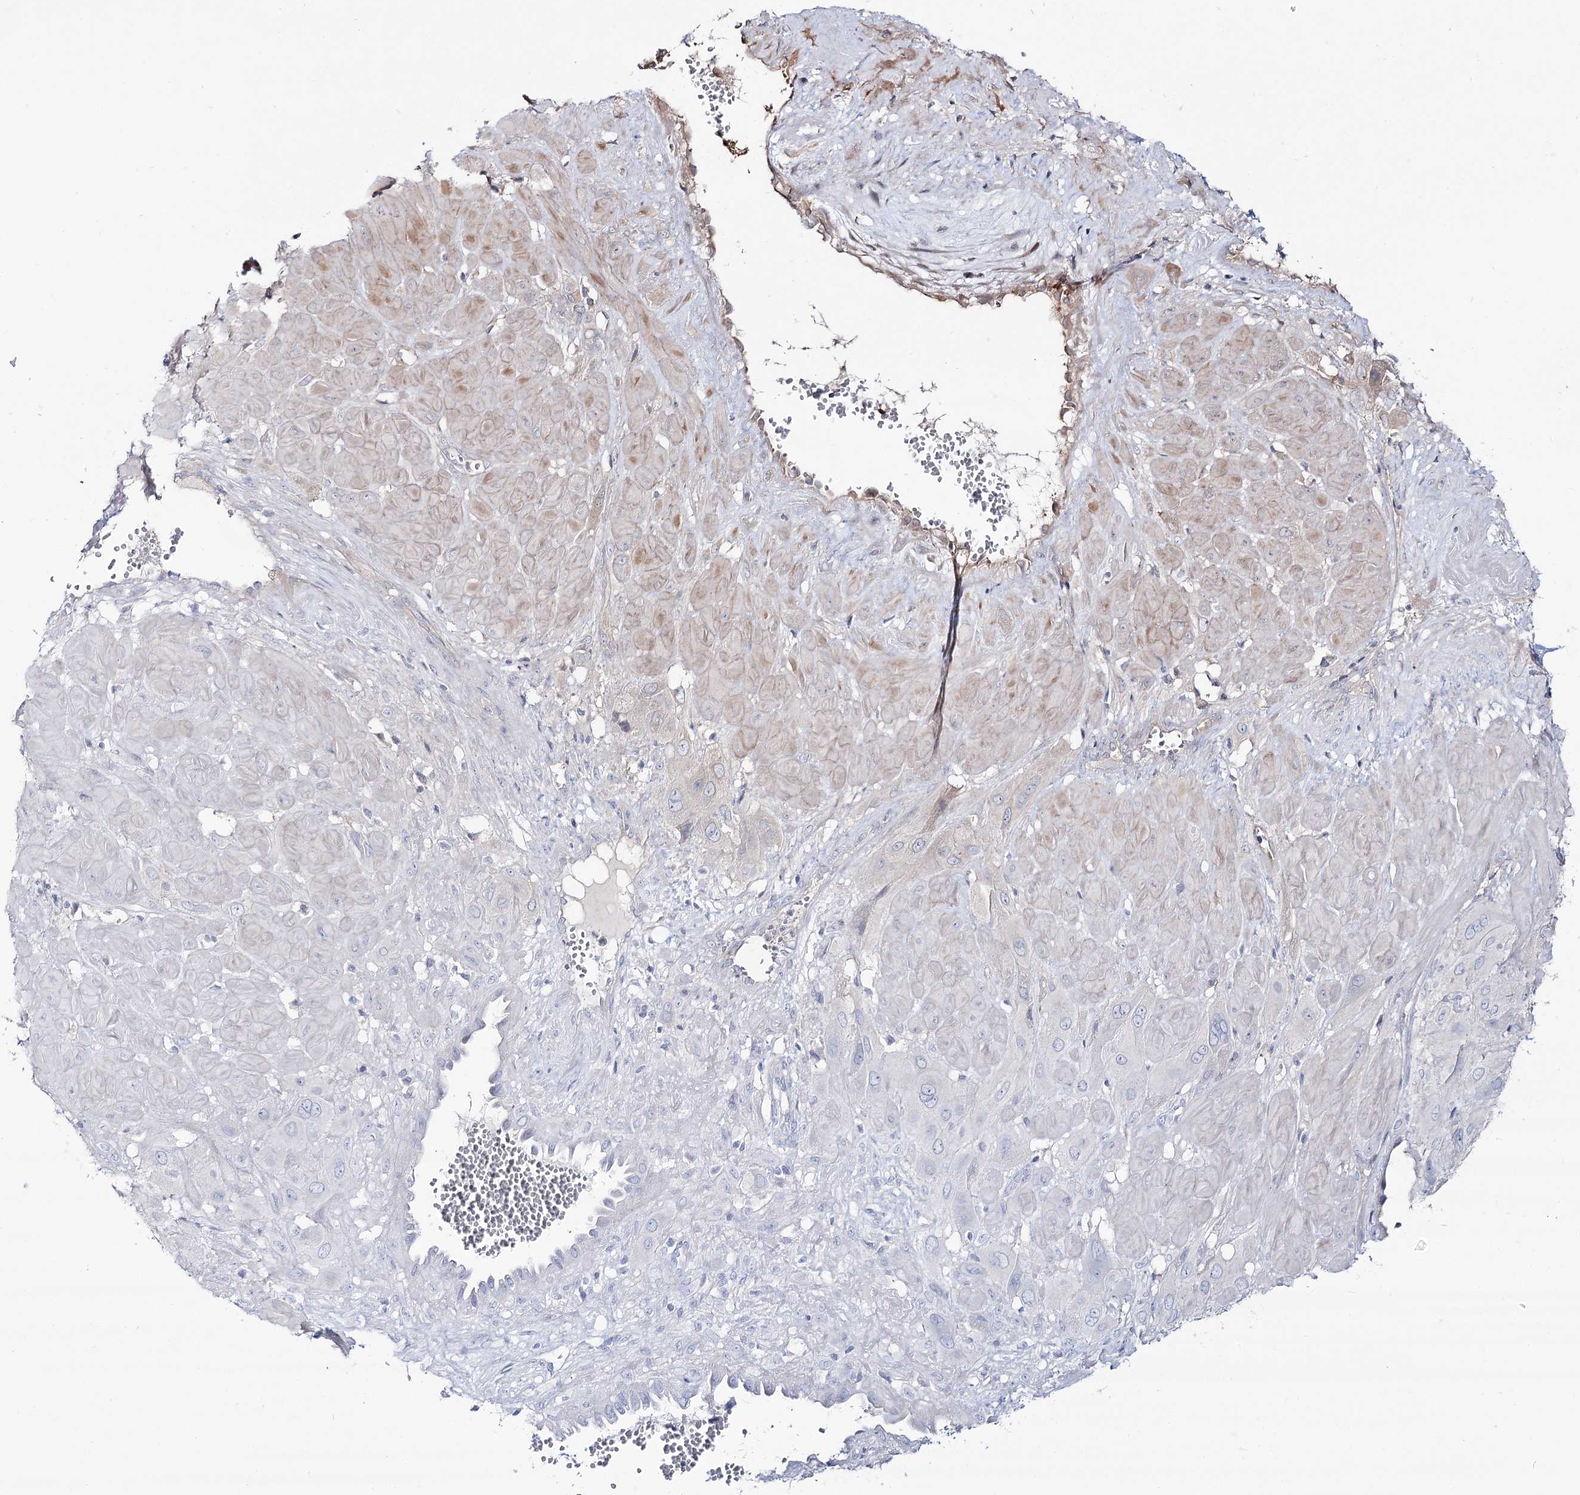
{"staining": {"intensity": "negative", "quantity": "none", "location": "none"}, "tissue": "cervical cancer", "cell_type": "Tumor cells", "image_type": "cancer", "snomed": [{"axis": "morphology", "description": "Squamous cell carcinoma, NOS"}, {"axis": "topography", "description": "Cervix"}], "caption": "IHC photomicrograph of neoplastic tissue: human cervical cancer (squamous cell carcinoma) stained with DAB shows no significant protein staining in tumor cells.", "gene": "C11orf80", "patient": {"sex": "female", "age": 34}}